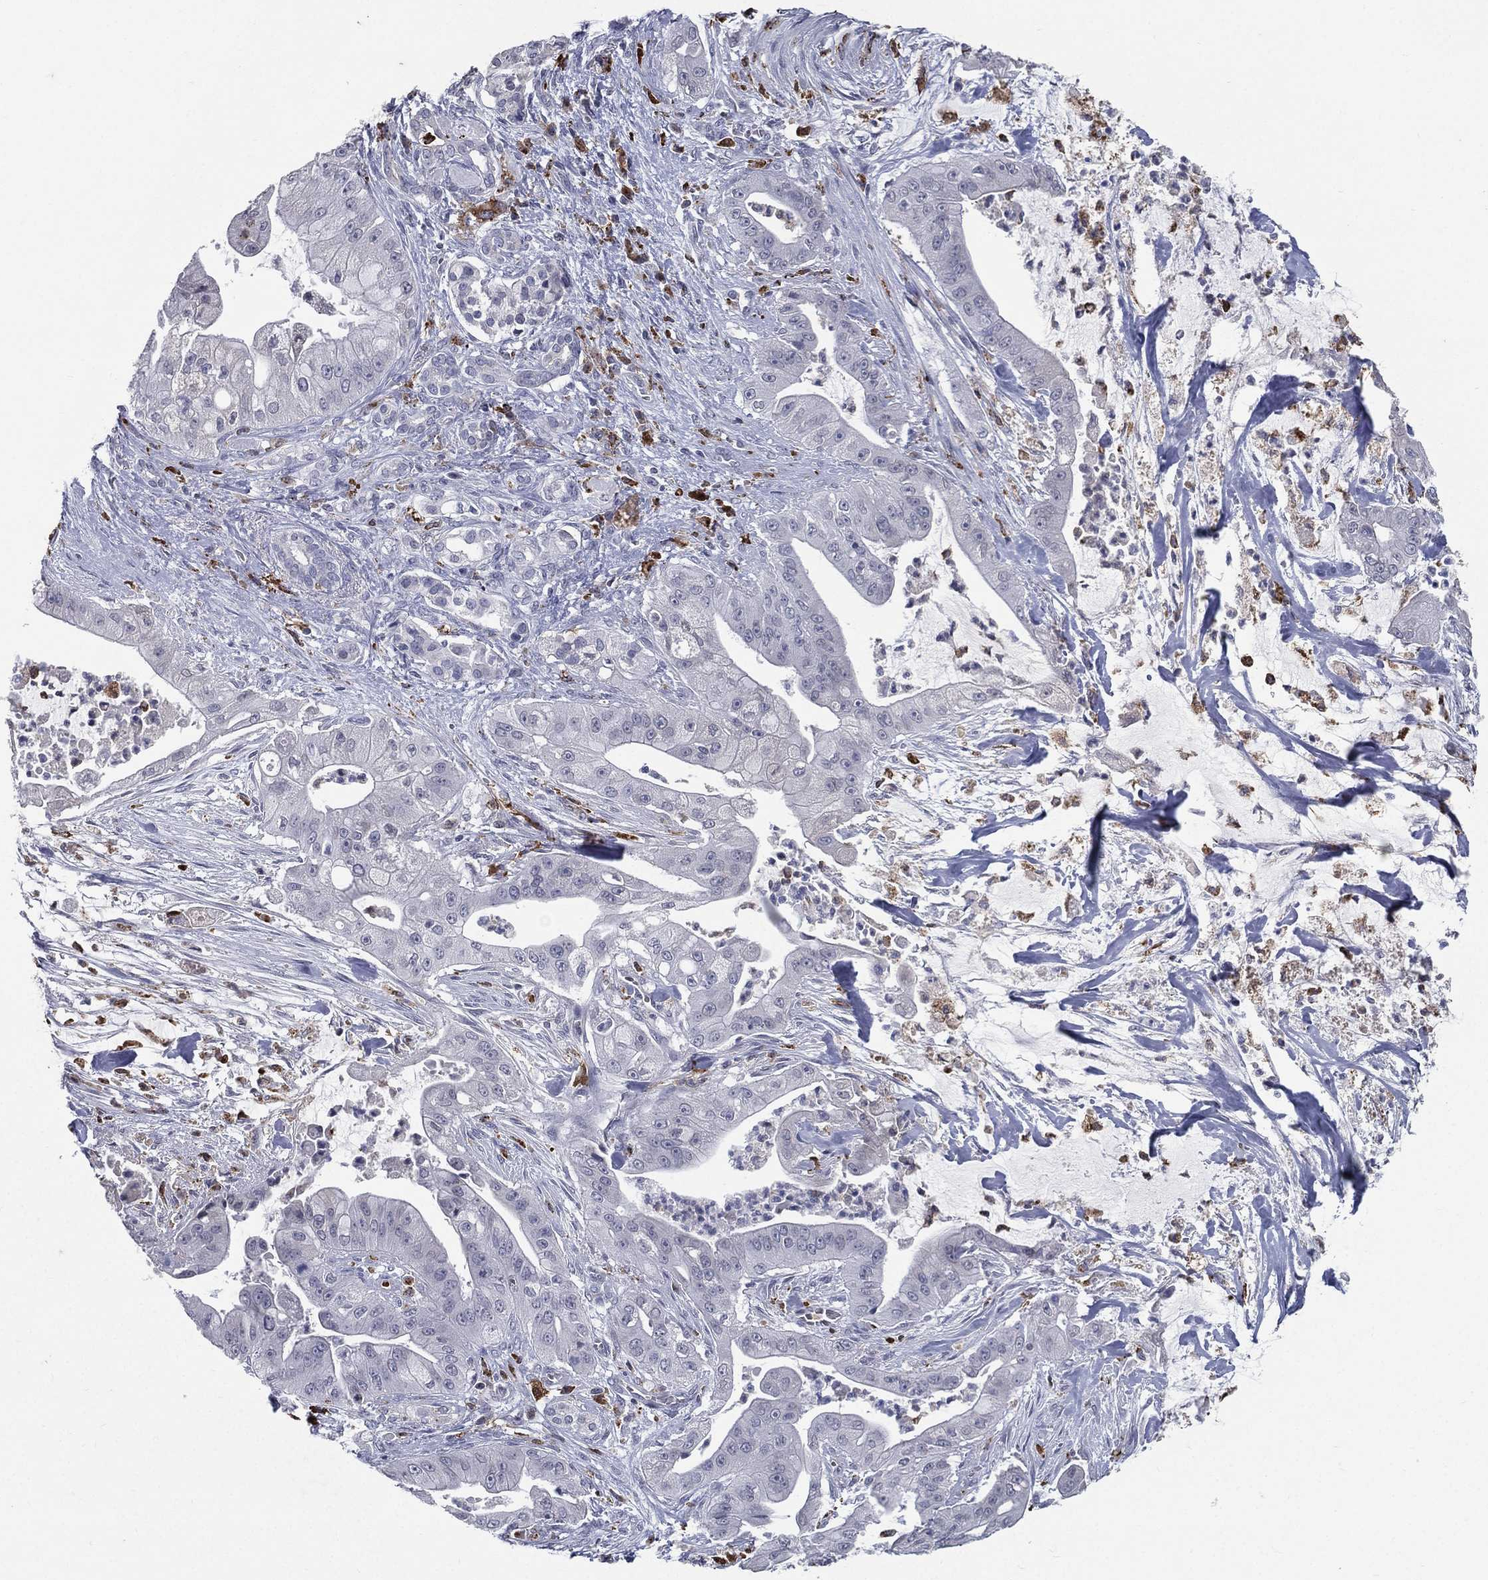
{"staining": {"intensity": "negative", "quantity": "none", "location": "none"}, "tissue": "pancreatic cancer", "cell_type": "Tumor cells", "image_type": "cancer", "snomed": [{"axis": "morphology", "description": "Normal tissue, NOS"}, {"axis": "morphology", "description": "Inflammation, NOS"}, {"axis": "morphology", "description": "Adenocarcinoma, NOS"}, {"axis": "topography", "description": "Pancreas"}], "caption": "DAB (3,3'-diaminobenzidine) immunohistochemical staining of human pancreatic cancer (adenocarcinoma) demonstrates no significant staining in tumor cells.", "gene": "EVI2B", "patient": {"sex": "male", "age": 57}}